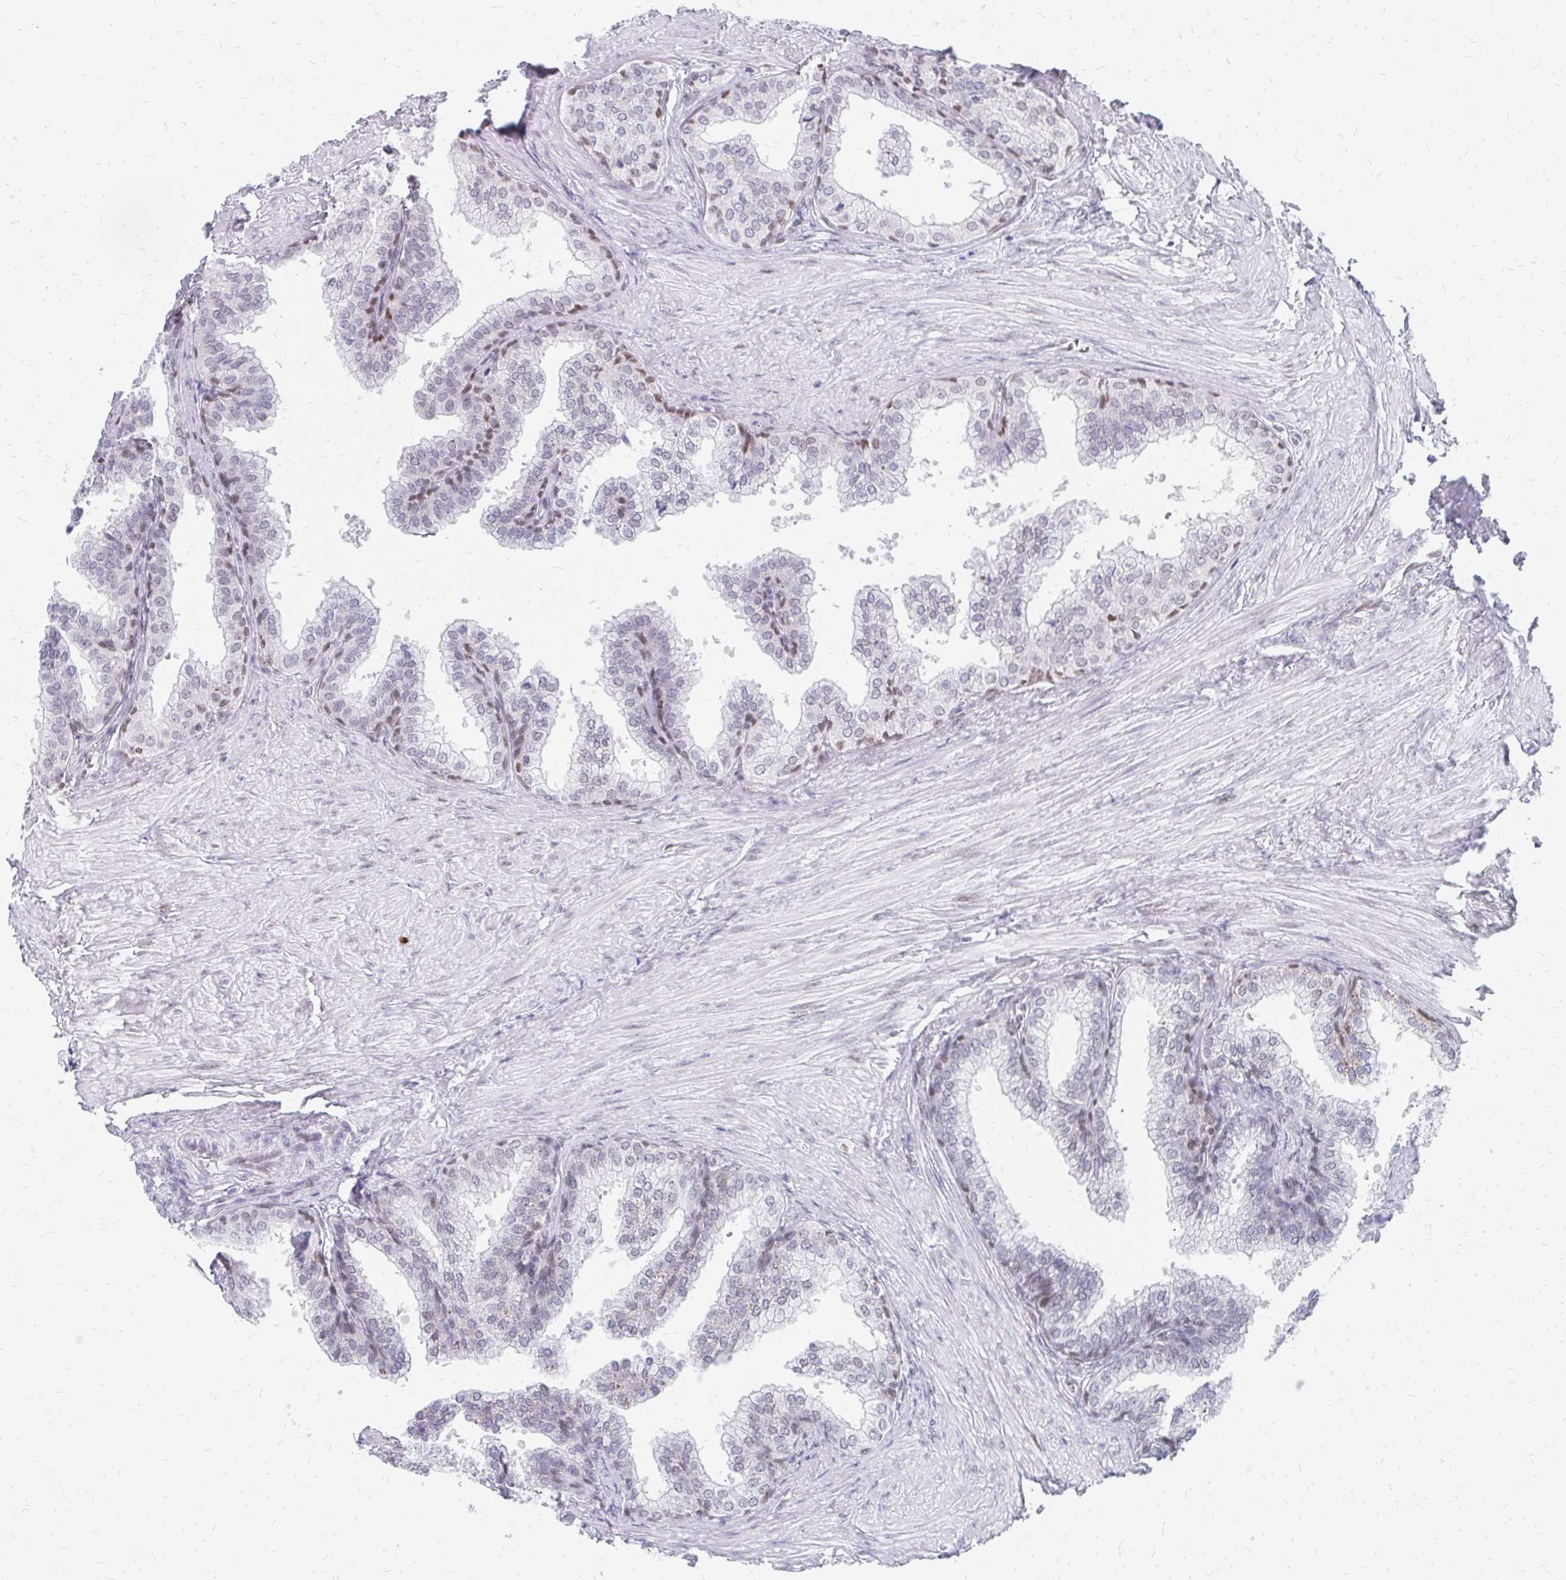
{"staining": {"intensity": "moderate", "quantity": "<25%", "location": "nuclear"}, "tissue": "prostate", "cell_type": "Glandular cells", "image_type": "normal", "snomed": [{"axis": "morphology", "description": "Normal tissue, NOS"}, {"axis": "topography", "description": "Prostate"}, {"axis": "topography", "description": "Peripheral nerve tissue"}], "caption": "Moderate nuclear protein expression is present in about <25% of glandular cells in prostate. The staining was performed using DAB (3,3'-diaminobenzidine), with brown indicating positive protein expression. Nuclei are stained blue with hematoxylin.", "gene": "PLK3", "patient": {"sex": "male", "age": 55}}